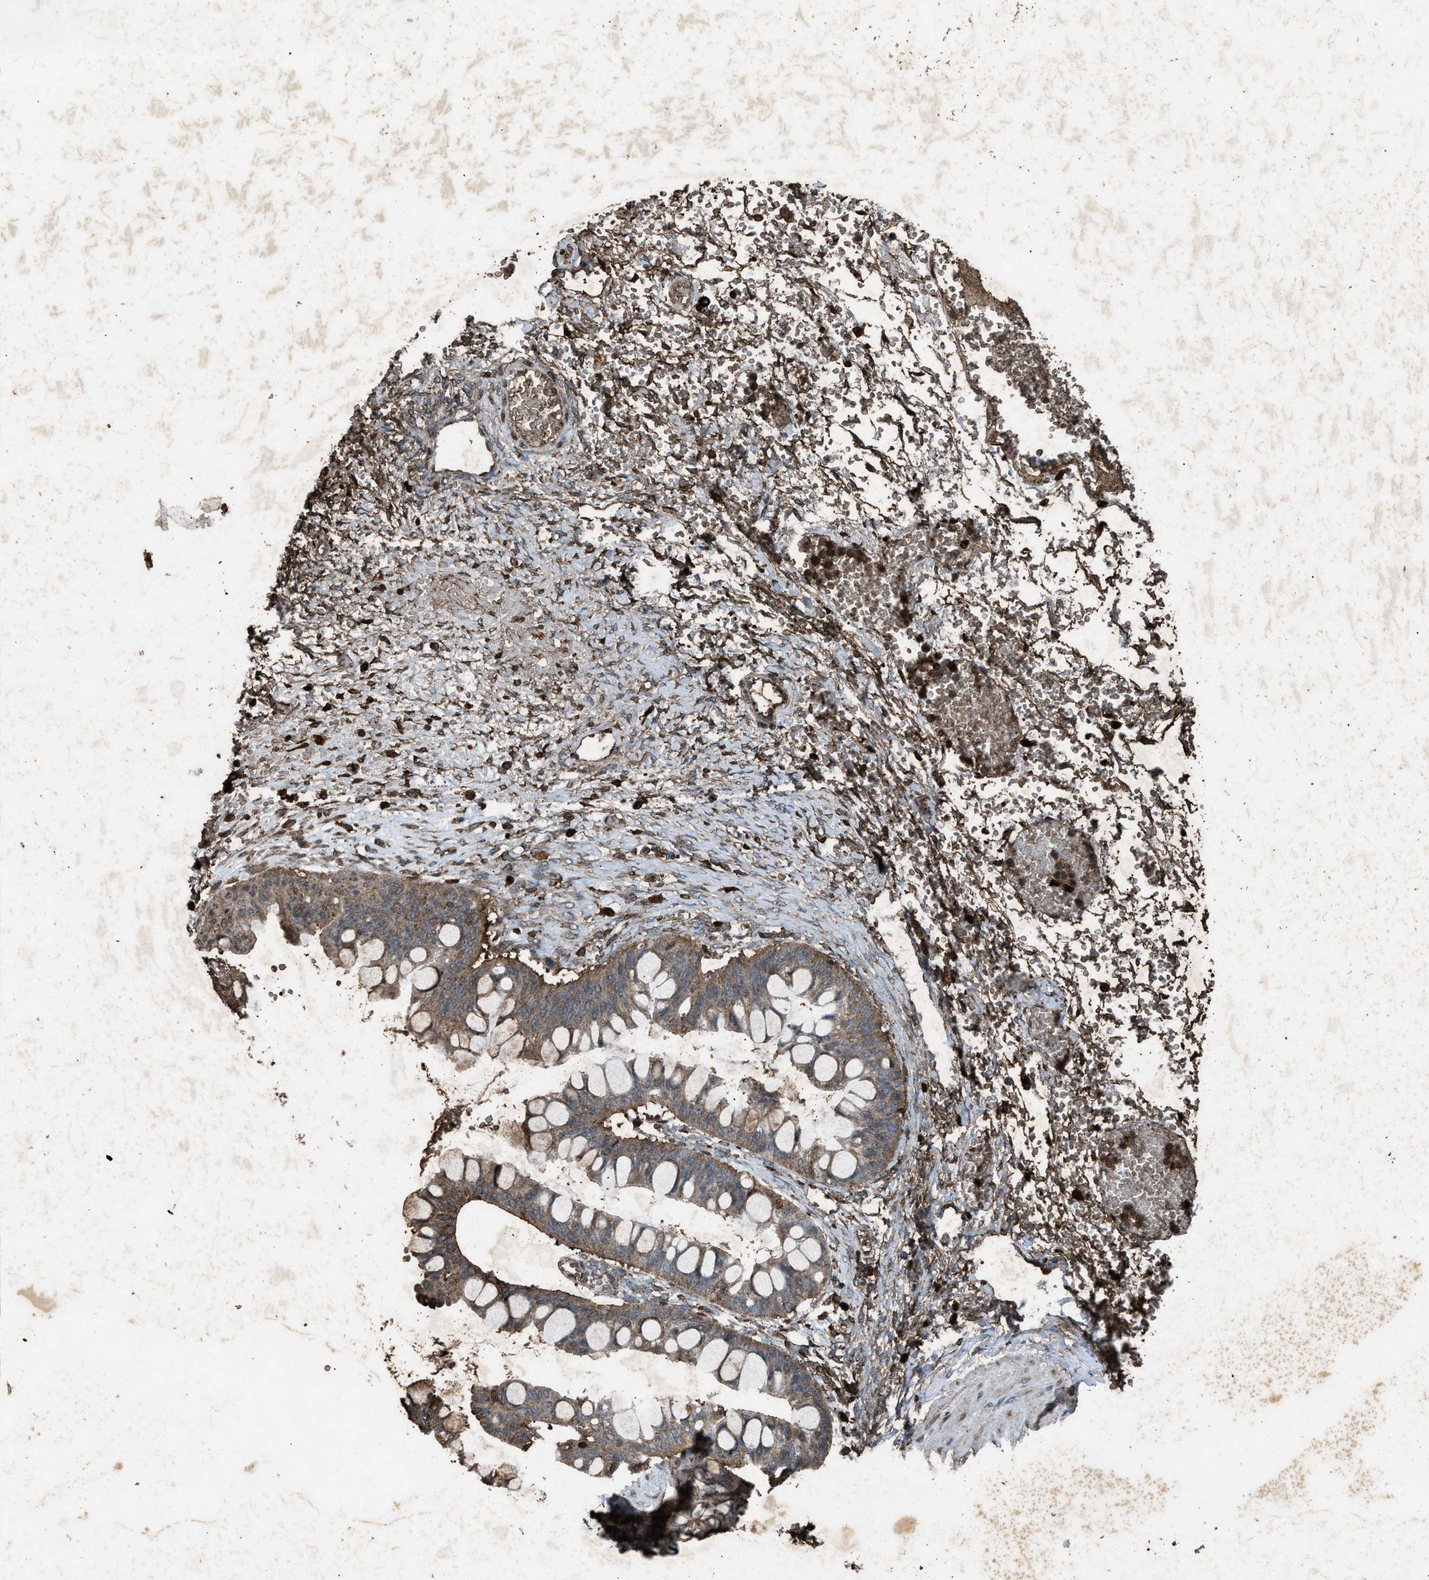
{"staining": {"intensity": "moderate", "quantity": ">75%", "location": "cytoplasmic/membranous"}, "tissue": "ovarian cancer", "cell_type": "Tumor cells", "image_type": "cancer", "snomed": [{"axis": "morphology", "description": "Cystadenocarcinoma, mucinous, NOS"}, {"axis": "topography", "description": "Ovary"}], "caption": "Tumor cells display moderate cytoplasmic/membranous expression in approximately >75% of cells in ovarian mucinous cystadenocarcinoma. Nuclei are stained in blue.", "gene": "PSMD1", "patient": {"sex": "female", "age": 73}}